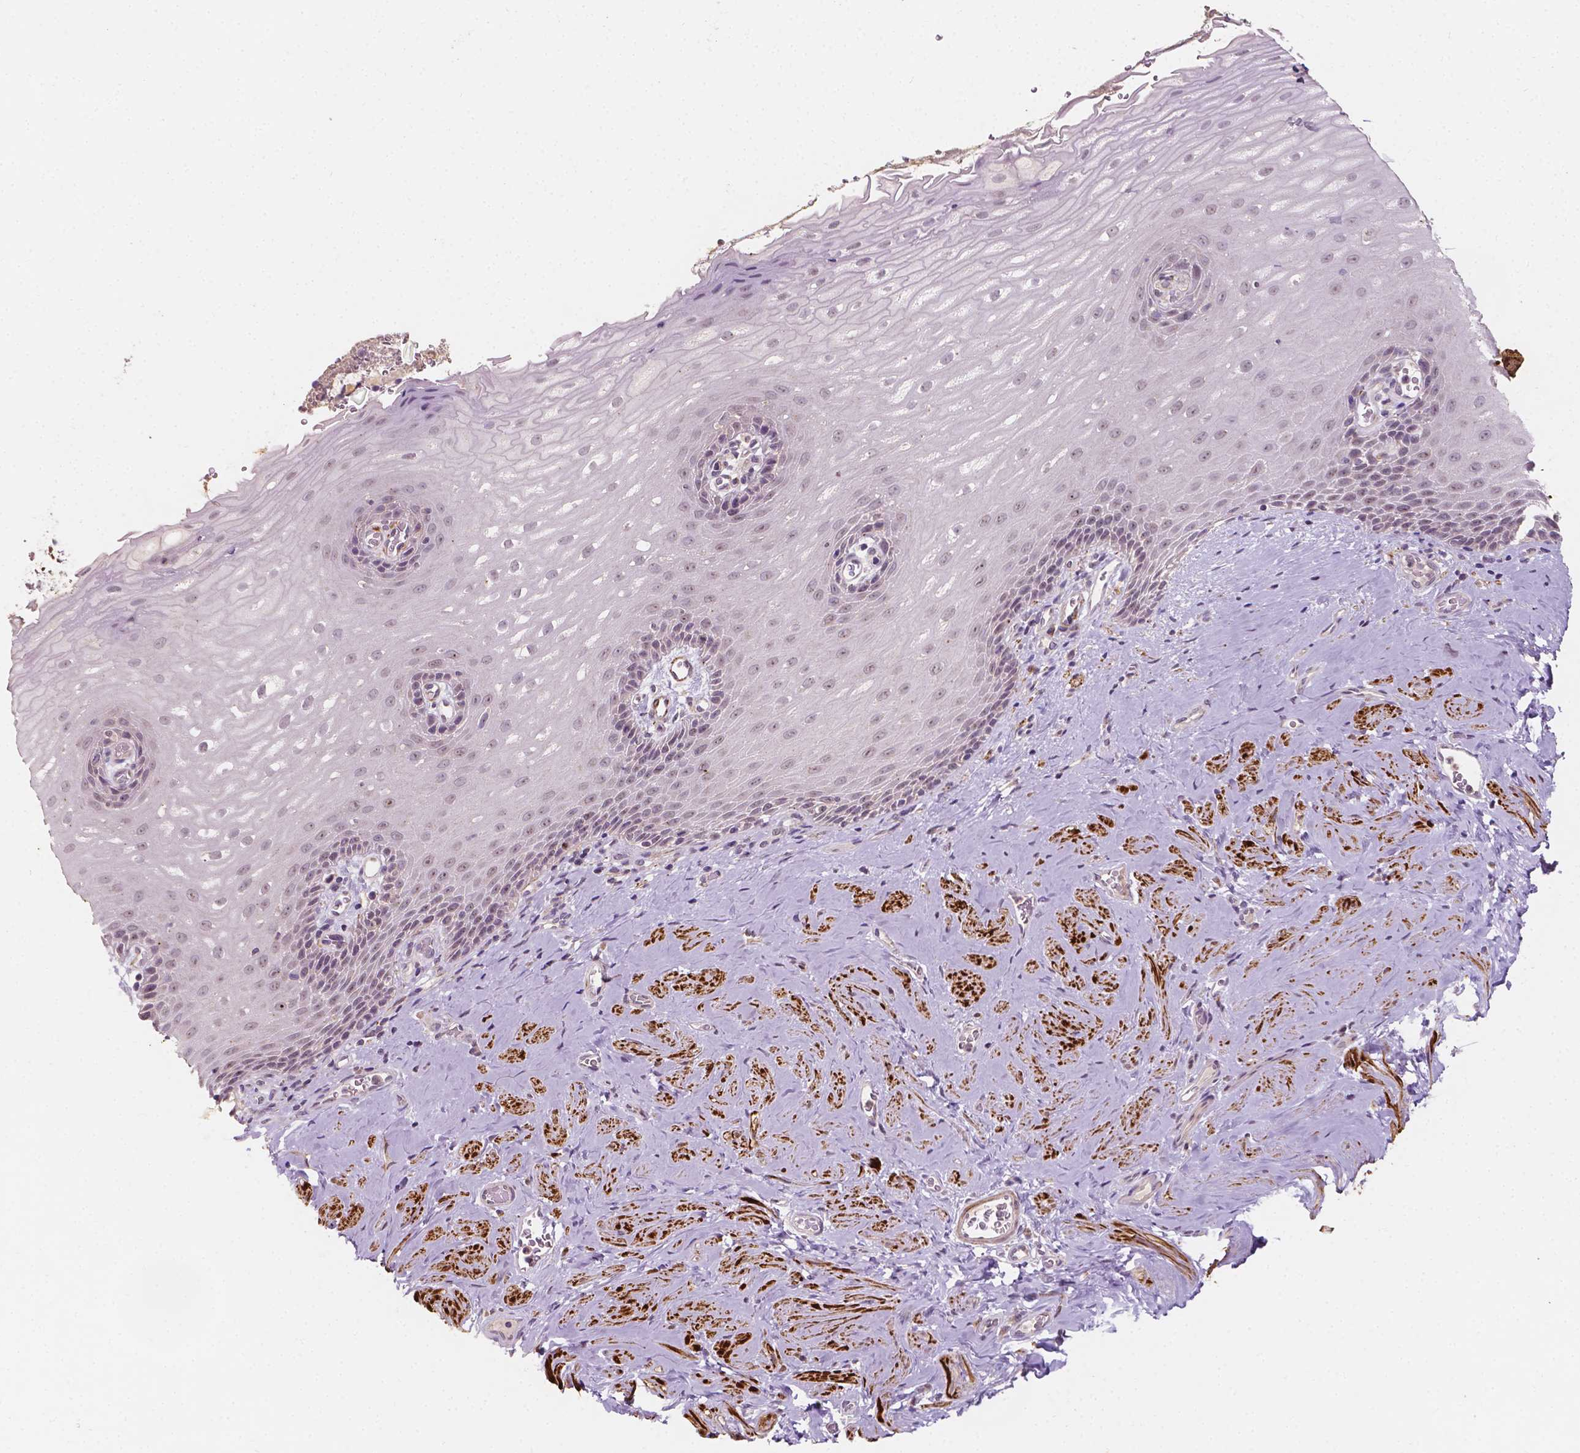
{"staining": {"intensity": "negative", "quantity": "none", "location": "none"}, "tissue": "esophagus", "cell_type": "Squamous epithelial cells", "image_type": "normal", "snomed": [{"axis": "morphology", "description": "Normal tissue, NOS"}, {"axis": "topography", "description": "Esophagus"}], "caption": "This is a photomicrograph of immunohistochemistry (IHC) staining of benign esophagus, which shows no positivity in squamous epithelial cells. The staining was performed using DAB (3,3'-diaminobenzidine) to visualize the protein expression in brown, while the nuclei were stained in blue with hematoxylin (Magnification: 20x).", "gene": "SIRT2", "patient": {"sex": "male", "age": 64}}